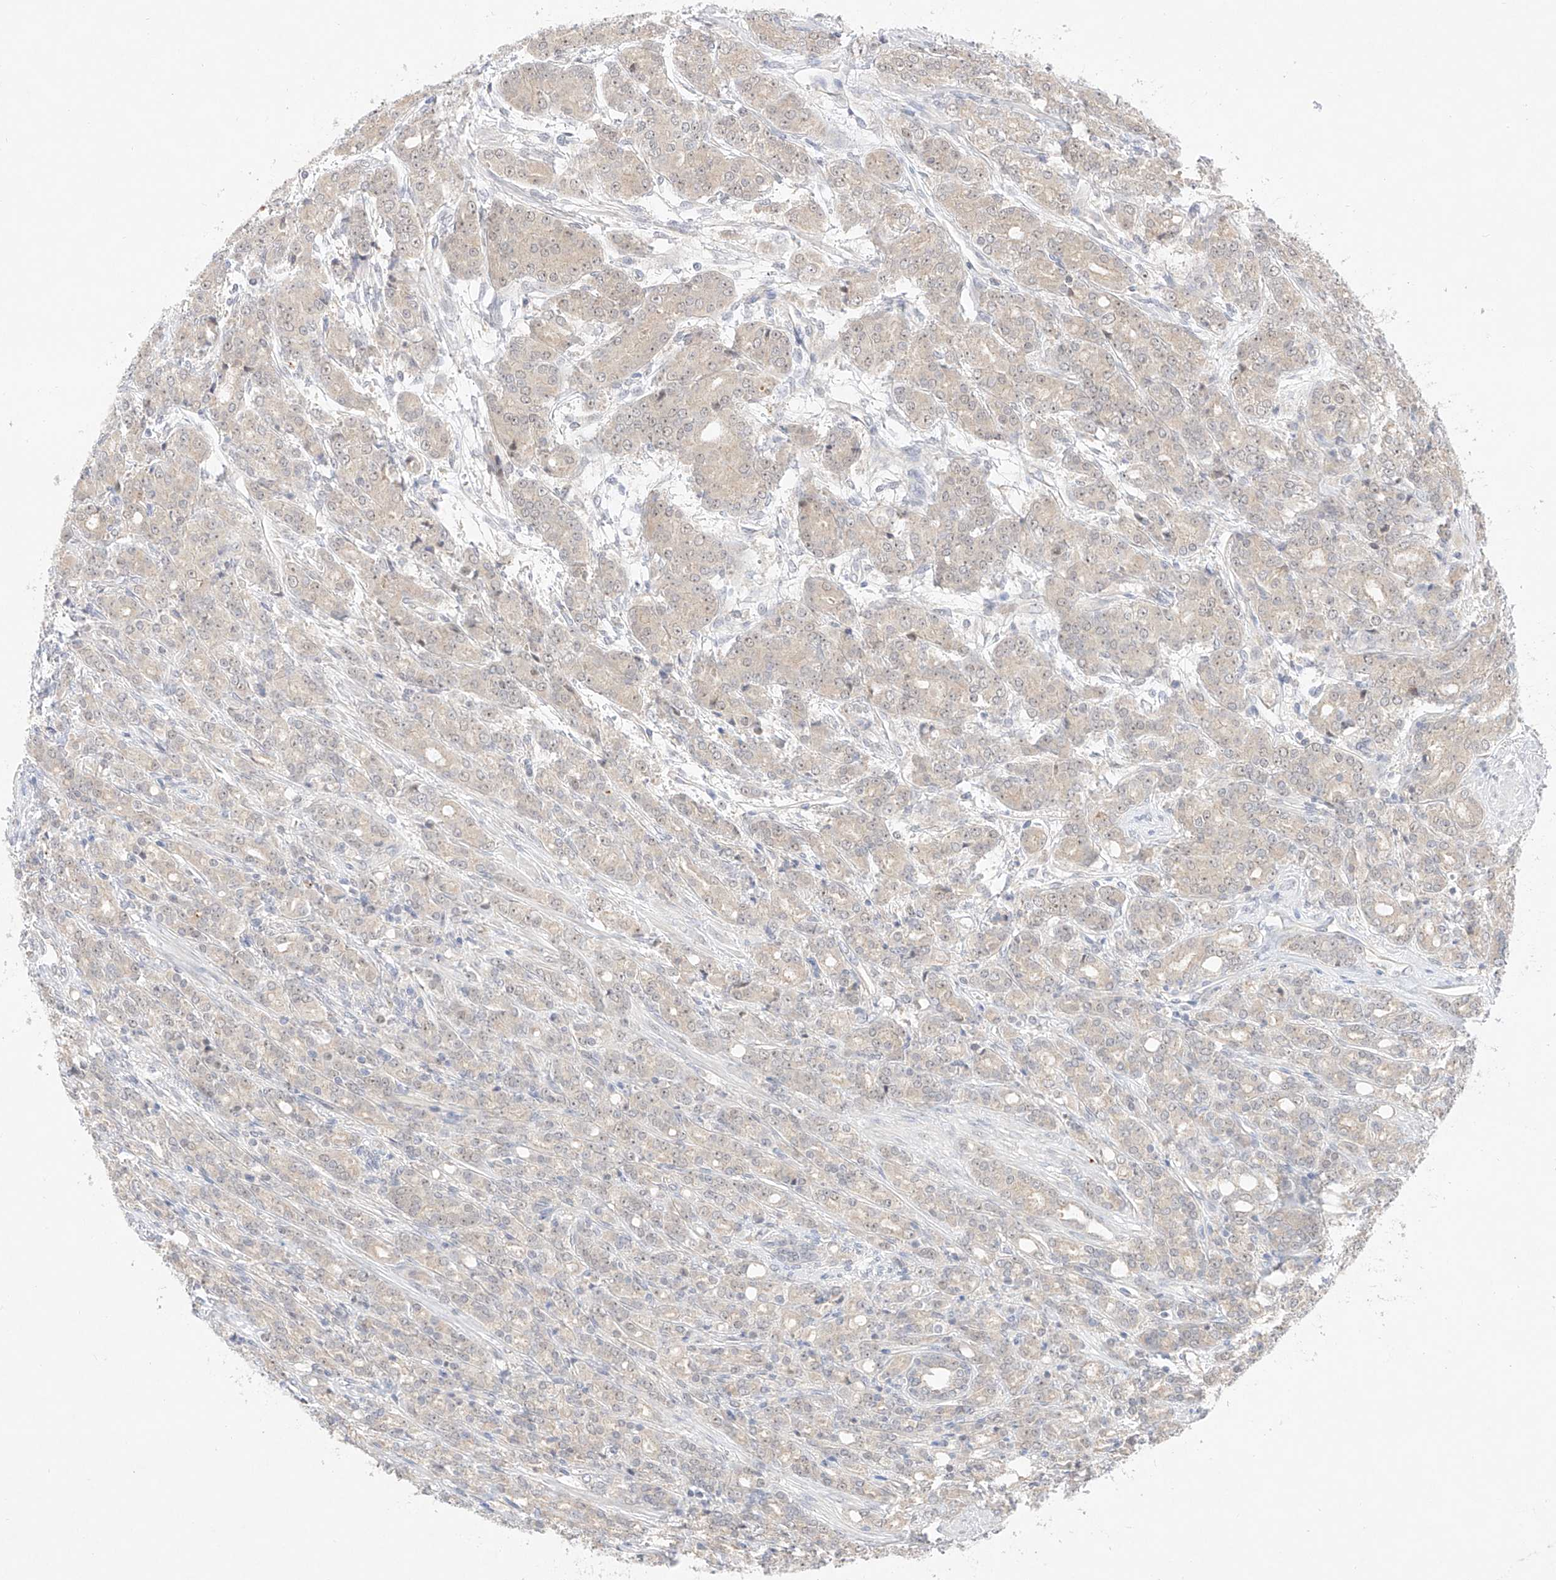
{"staining": {"intensity": "negative", "quantity": "none", "location": "none"}, "tissue": "prostate cancer", "cell_type": "Tumor cells", "image_type": "cancer", "snomed": [{"axis": "morphology", "description": "Adenocarcinoma, High grade"}, {"axis": "topography", "description": "Prostate"}], "caption": "Tumor cells show no significant positivity in prostate cancer (high-grade adenocarcinoma).", "gene": "IL22RA2", "patient": {"sex": "male", "age": 62}}